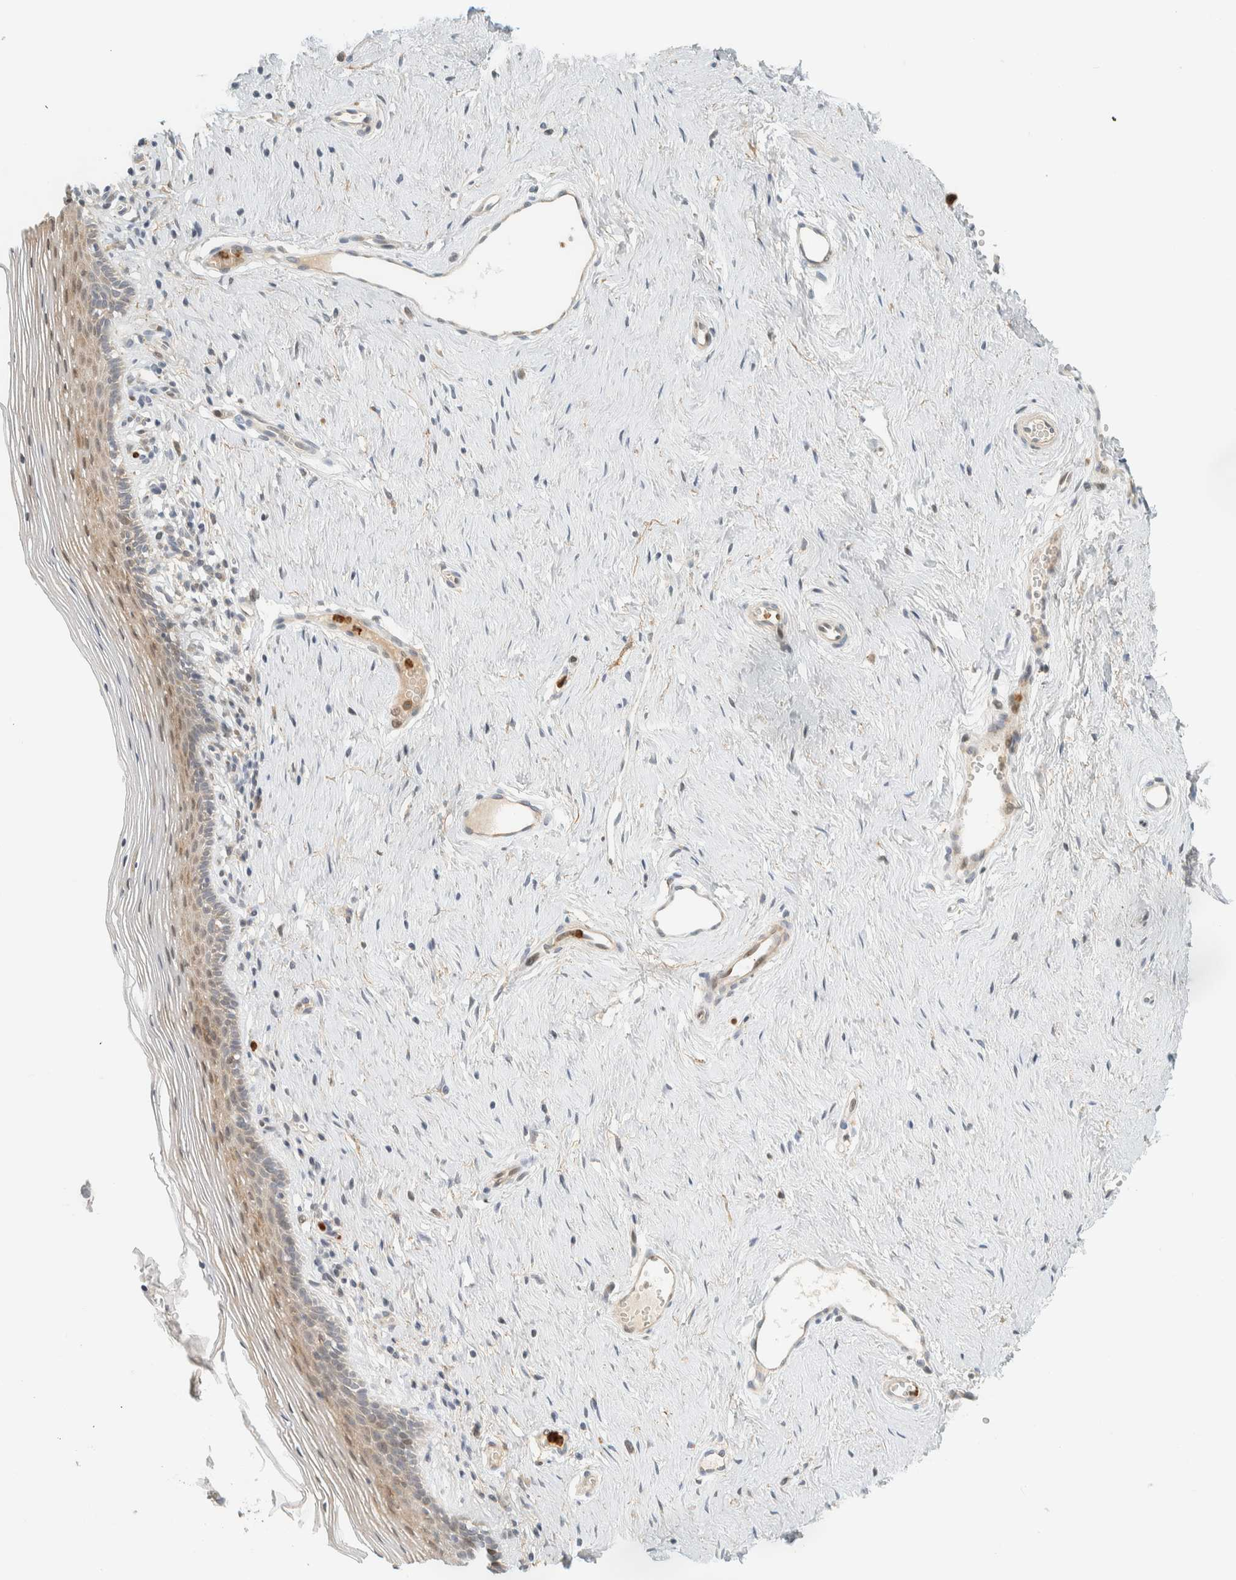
{"staining": {"intensity": "weak", "quantity": "25%-75%", "location": "cytoplasmic/membranous,nuclear"}, "tissue": "vagina", "cell_type": "Squamous epithelial cells", "image_type": "normal", "snomed": [{"axis": "morphology", "description": "Normal tissue, NOS"}, {"axis": "topography", "description": "Vagina"}], "caption": "Weak cytoplasmic/membranous,nuclear protein staining is appreciated in approximately 25%-75% of squamous epithelial cells in vagina.", "gene": "CCDC171", "patient": {"sex": "female", "age": 32}}